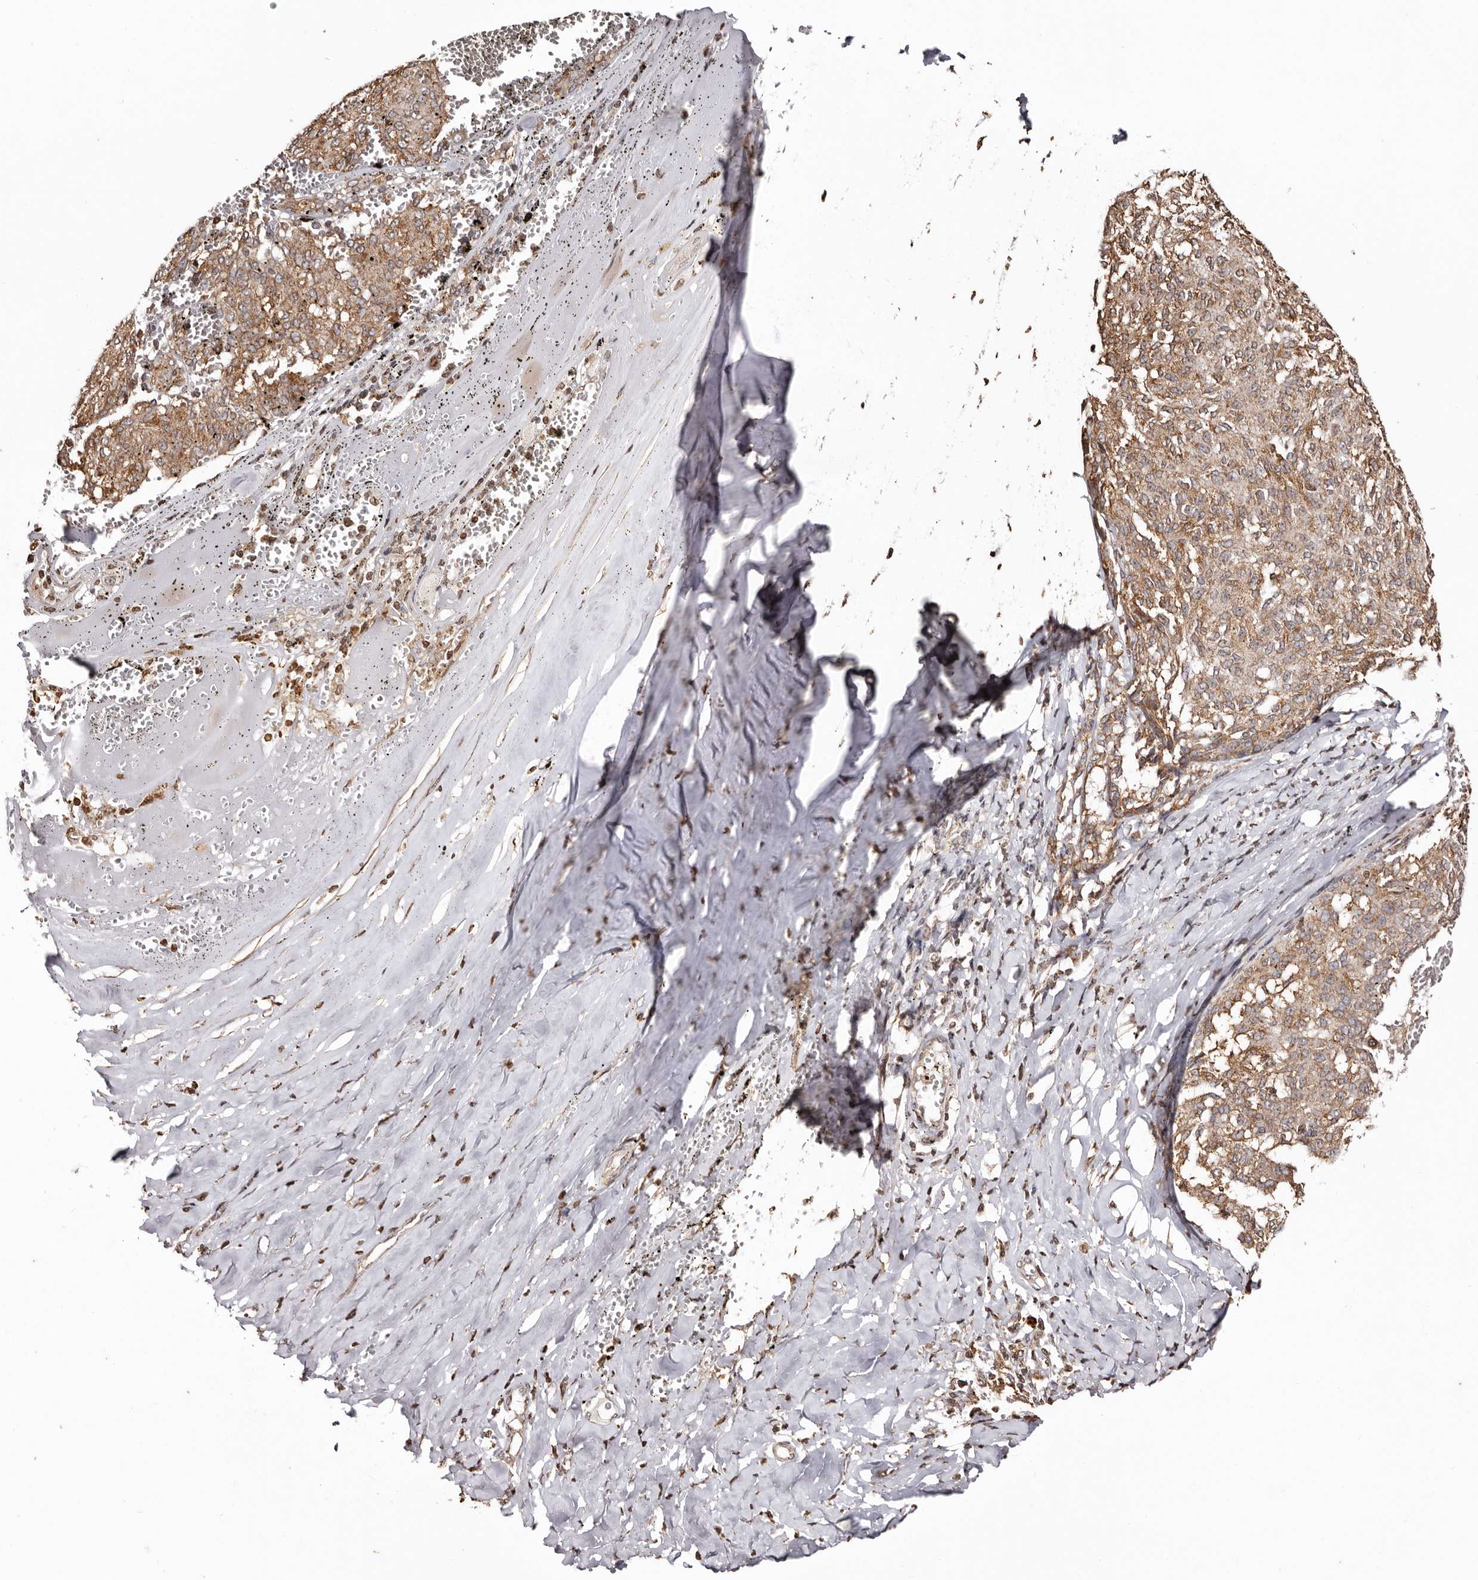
{"staining": {"intensity": "moderate", "quantity": ">75%", "location": "cytoplasmic/membranous"}, "tissue": "melanoma", "cell_type": "Tumor cells", "image_type": "cancer", "snomed": [{"axis": "morphology", "description": "Malignant melanoma, NOS"}, {"axis": "topography", "description": "Skin"}], "caption": "Immunohistochemical staining of human melanoma exhibits moderate cytoplasmic/membranous protein staining in approximately >75% of tumor cells.", "gene": "CCDC190", "patient": {"sex": "female", "age": 72}}